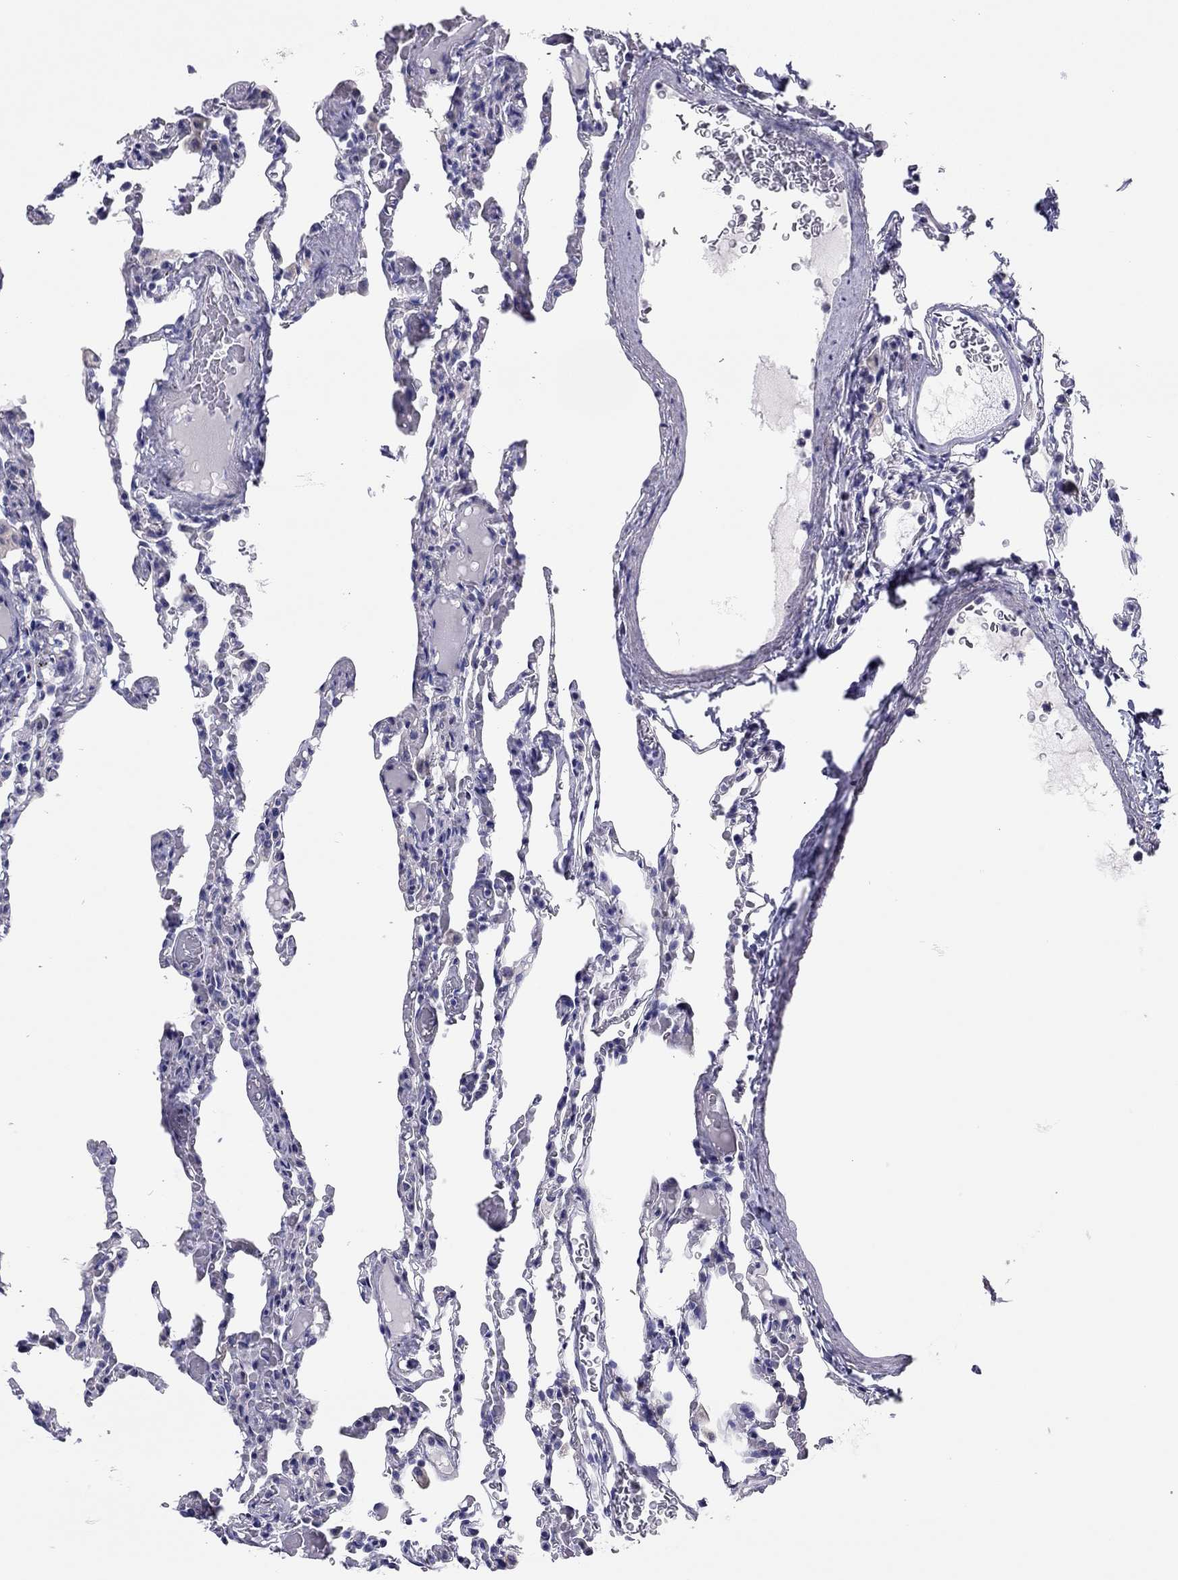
{"staining": {"intensity": "negative", "quantity": "none", "location": "none"}, "tissue": "lung", "cell_type": "Alveolar cells", "image_type": "normal", "snomed": [{"axis": "morphology", "description": "Normal tissue, NOS"}, {"axis": "topography", "description": "Lung"}], "caption": "This is an immunohistochemistry photomicrograph of benign lung. There is no expression in alveolar cells.", "gene": "SCARB1", "patient": {"sex": "female", "age": 43}}